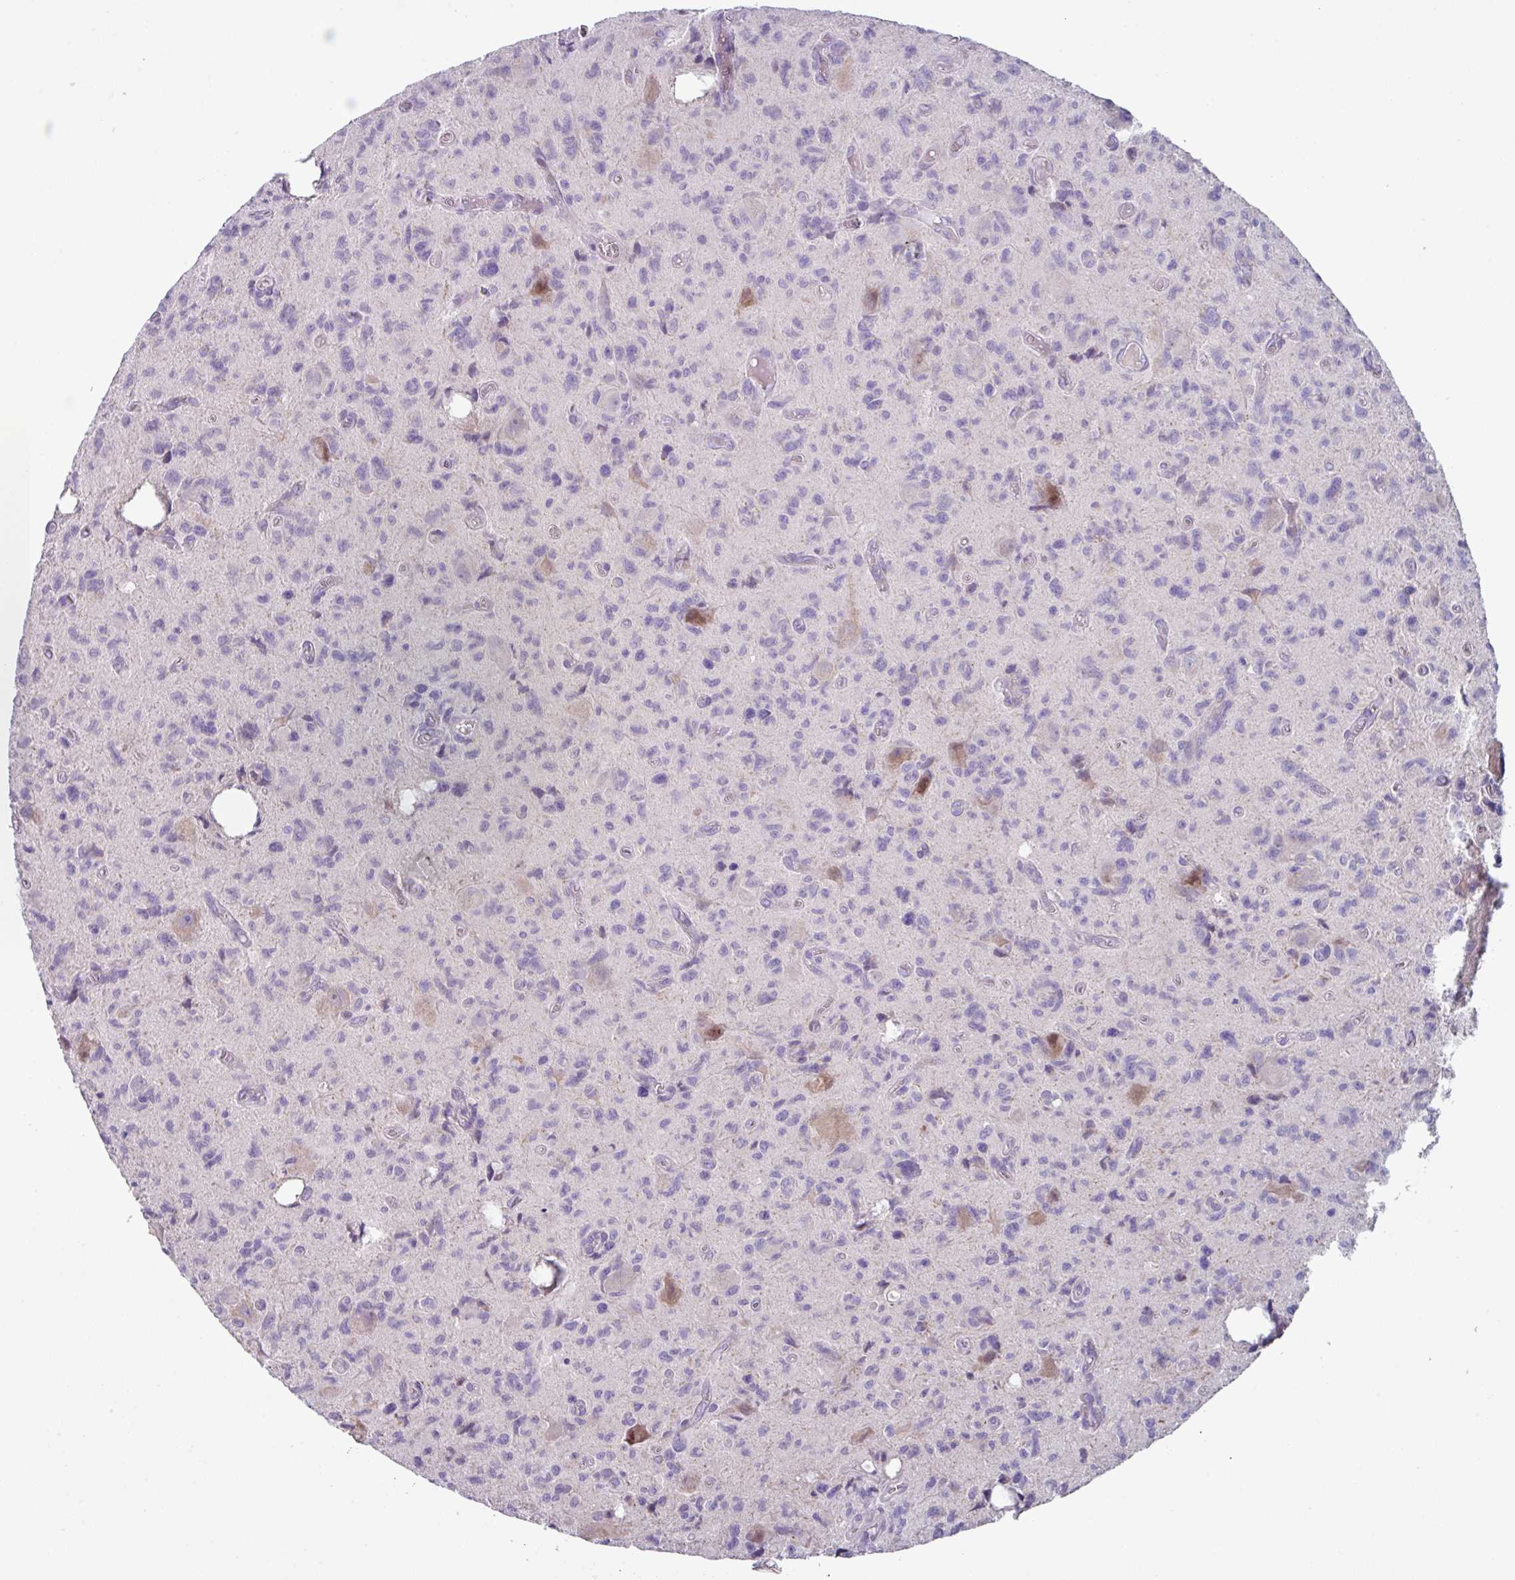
{"staining": {"intensity": "negative", "quantity": "none", "location": "none"}, "tissue": "glioma", "cell_type": "Tumor cells", "image_type": "cancer", "snomed": [{"axis": "morphology", "description": "Glioma, malignant, High grade"}, {"axis": "topography", "description": "Brain"}], "caption": "Immunohistochemical staining of human malignant glioma (high-grade) reveals no significant expression in tumor cells. (DAB (3,3'-diaminobenzidine) IHC visualized using brightfield microscopy, high magnification).", "gene": "RGS16", "patient": {"sex": "male", "age": 76}}